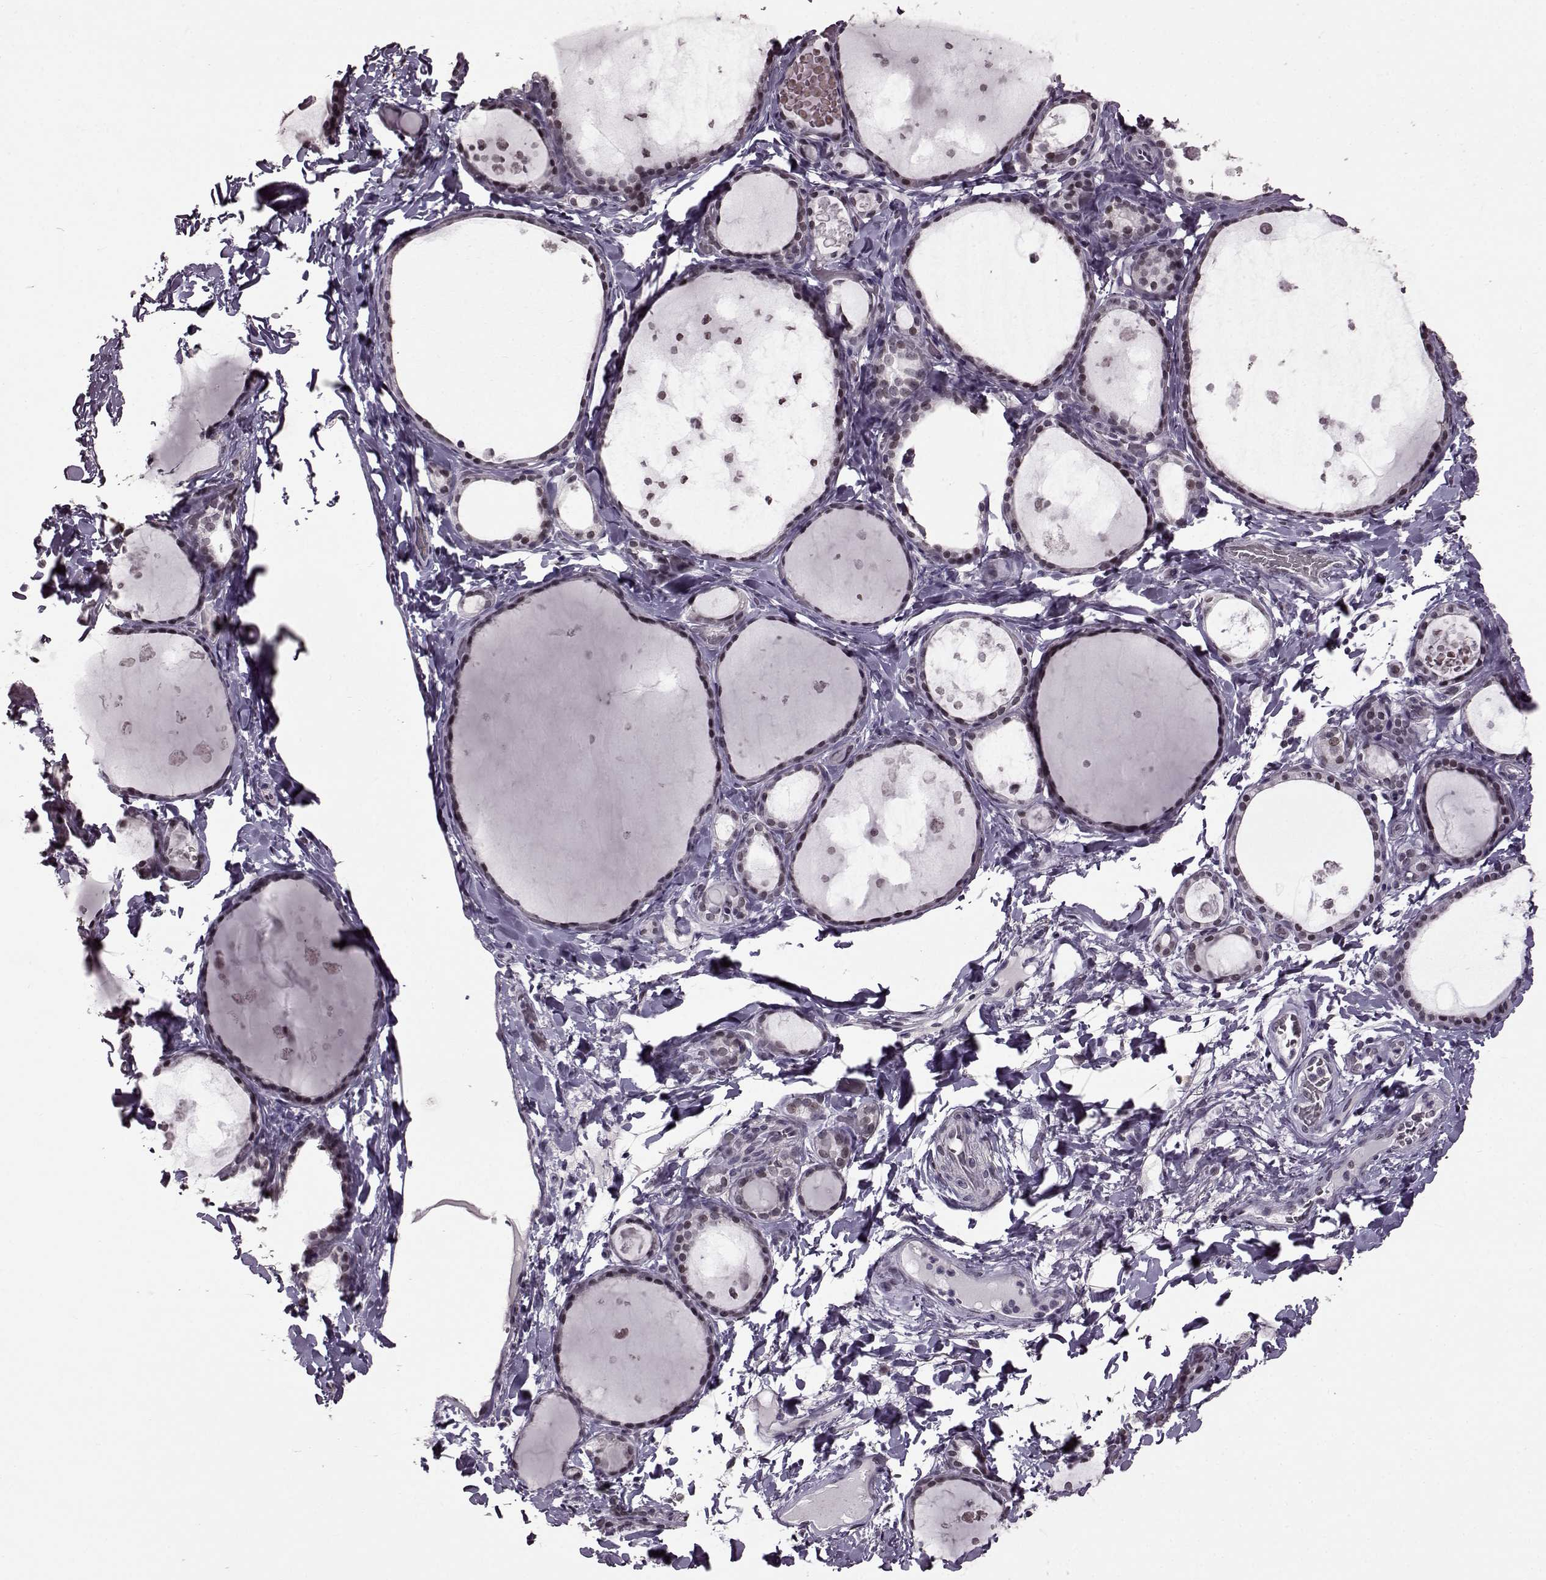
{"staining": {"intensity": "negative", "quantity": "none", "location": "none"}, "tissue": "thyroid gland", "cell_type": "Glandular cells", "image_type": "normal", "snomed": [{"axis": "morphology", "description": "Normal tissue, NOS"}, {"axis": "topography", "description": "Thyroid gland"}], "caption": "Glandular cells are negative for brown protein staining in unremarkable thyroid gland. The staining was performed using DAB (3,3'-diaminobenzidine) to visualize the protein expression in brown, while the nuclei were stained in blue with hematoxylin (Magnification: 20x).", "gene": "STX1A", "patient": {"sex": "female", "age": 56}}